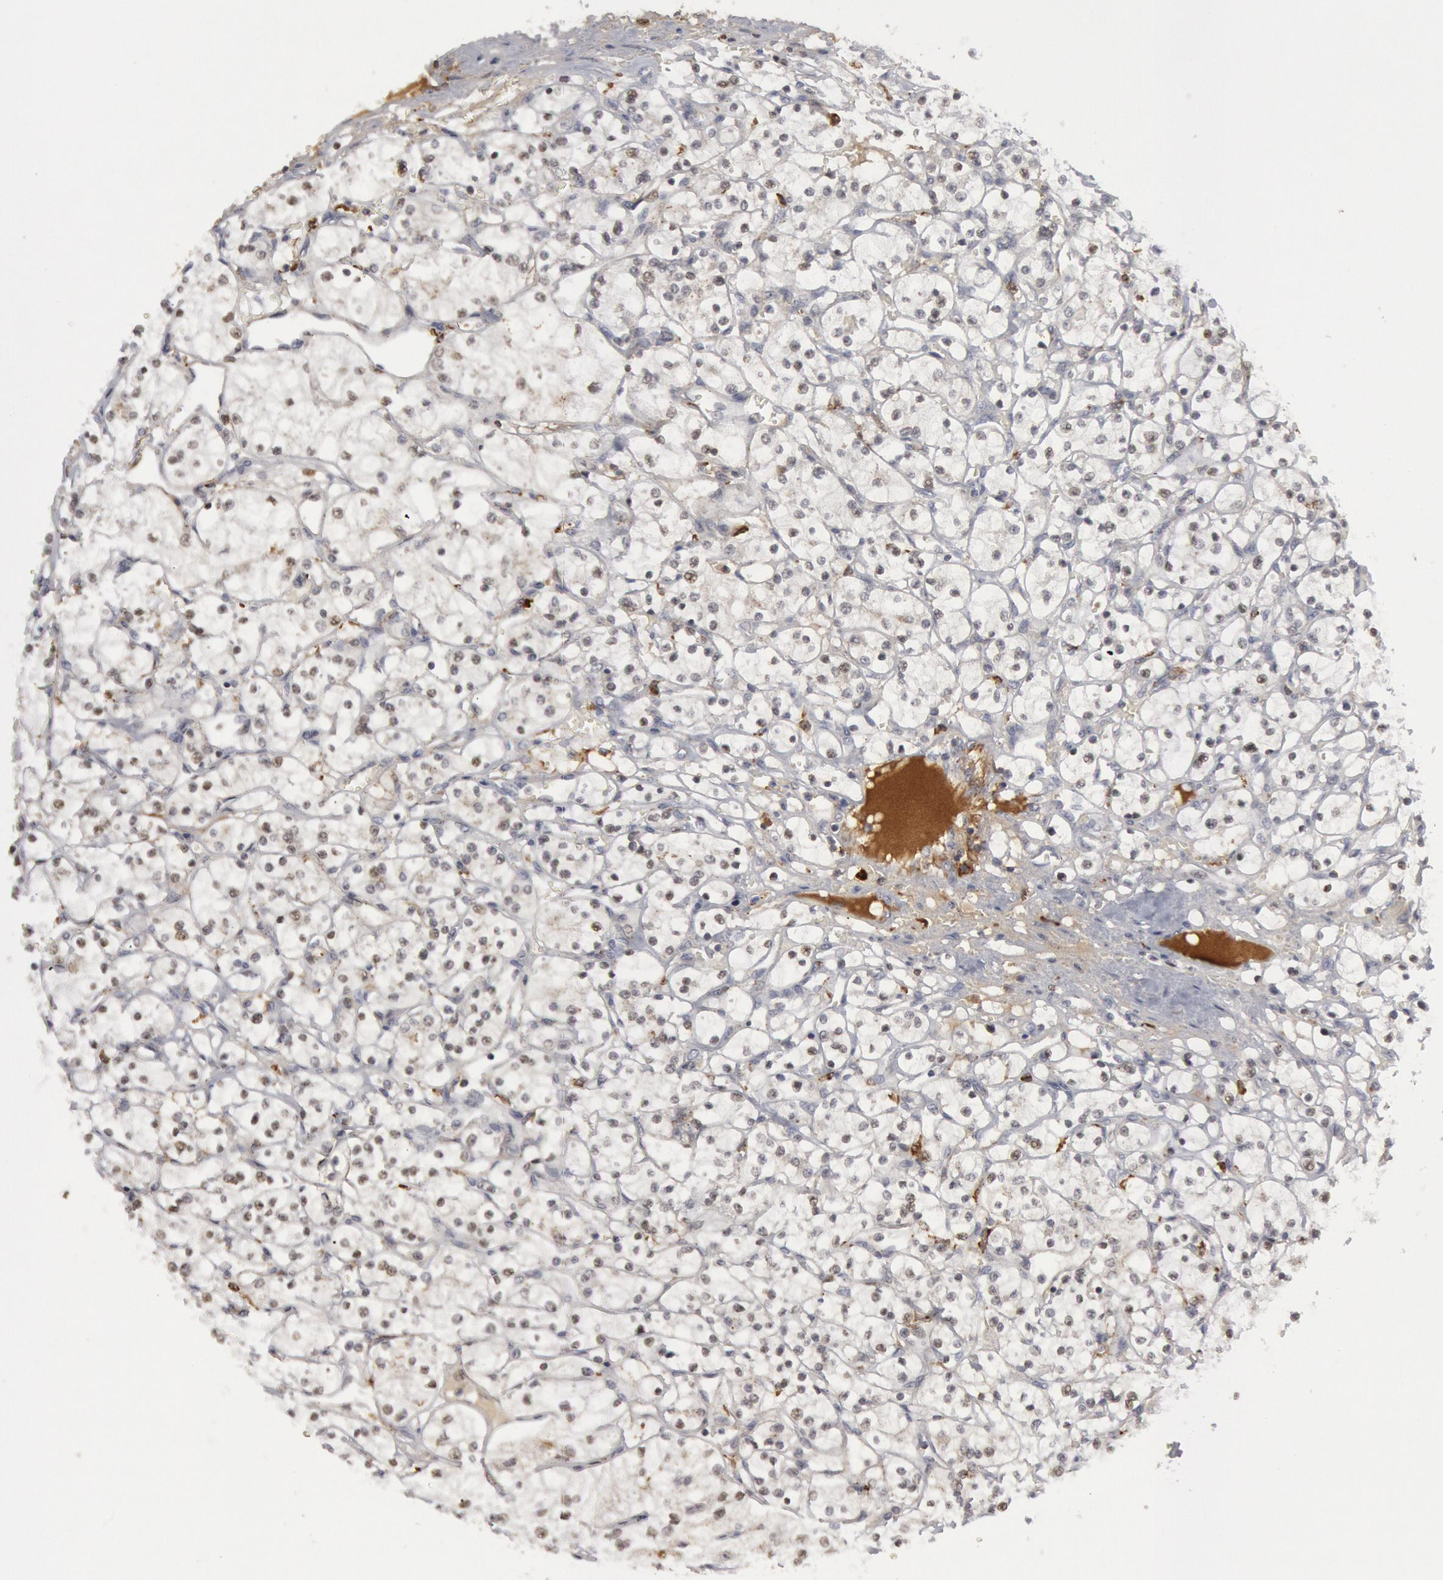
{"staining": {"intensity": "weak", "quantity": "<25%", "location": "cytoplasmic/membranous"}, "tissue": "renal cancer", "cell_type": "Tumor cells", "image_type": "cancer", "snomed": [{"axis": "morphology", "description": "Adenocarcinoma, NOS"}, {"axis": "topography", "description": "Kidney"}], "caption": "Renal cancer (adenocarcinoma) was stained to show a protein in brown. There is no significant expression in tumor cells.", "gene": "C1QC", "patient": {"sex": "male", "age": 61}}